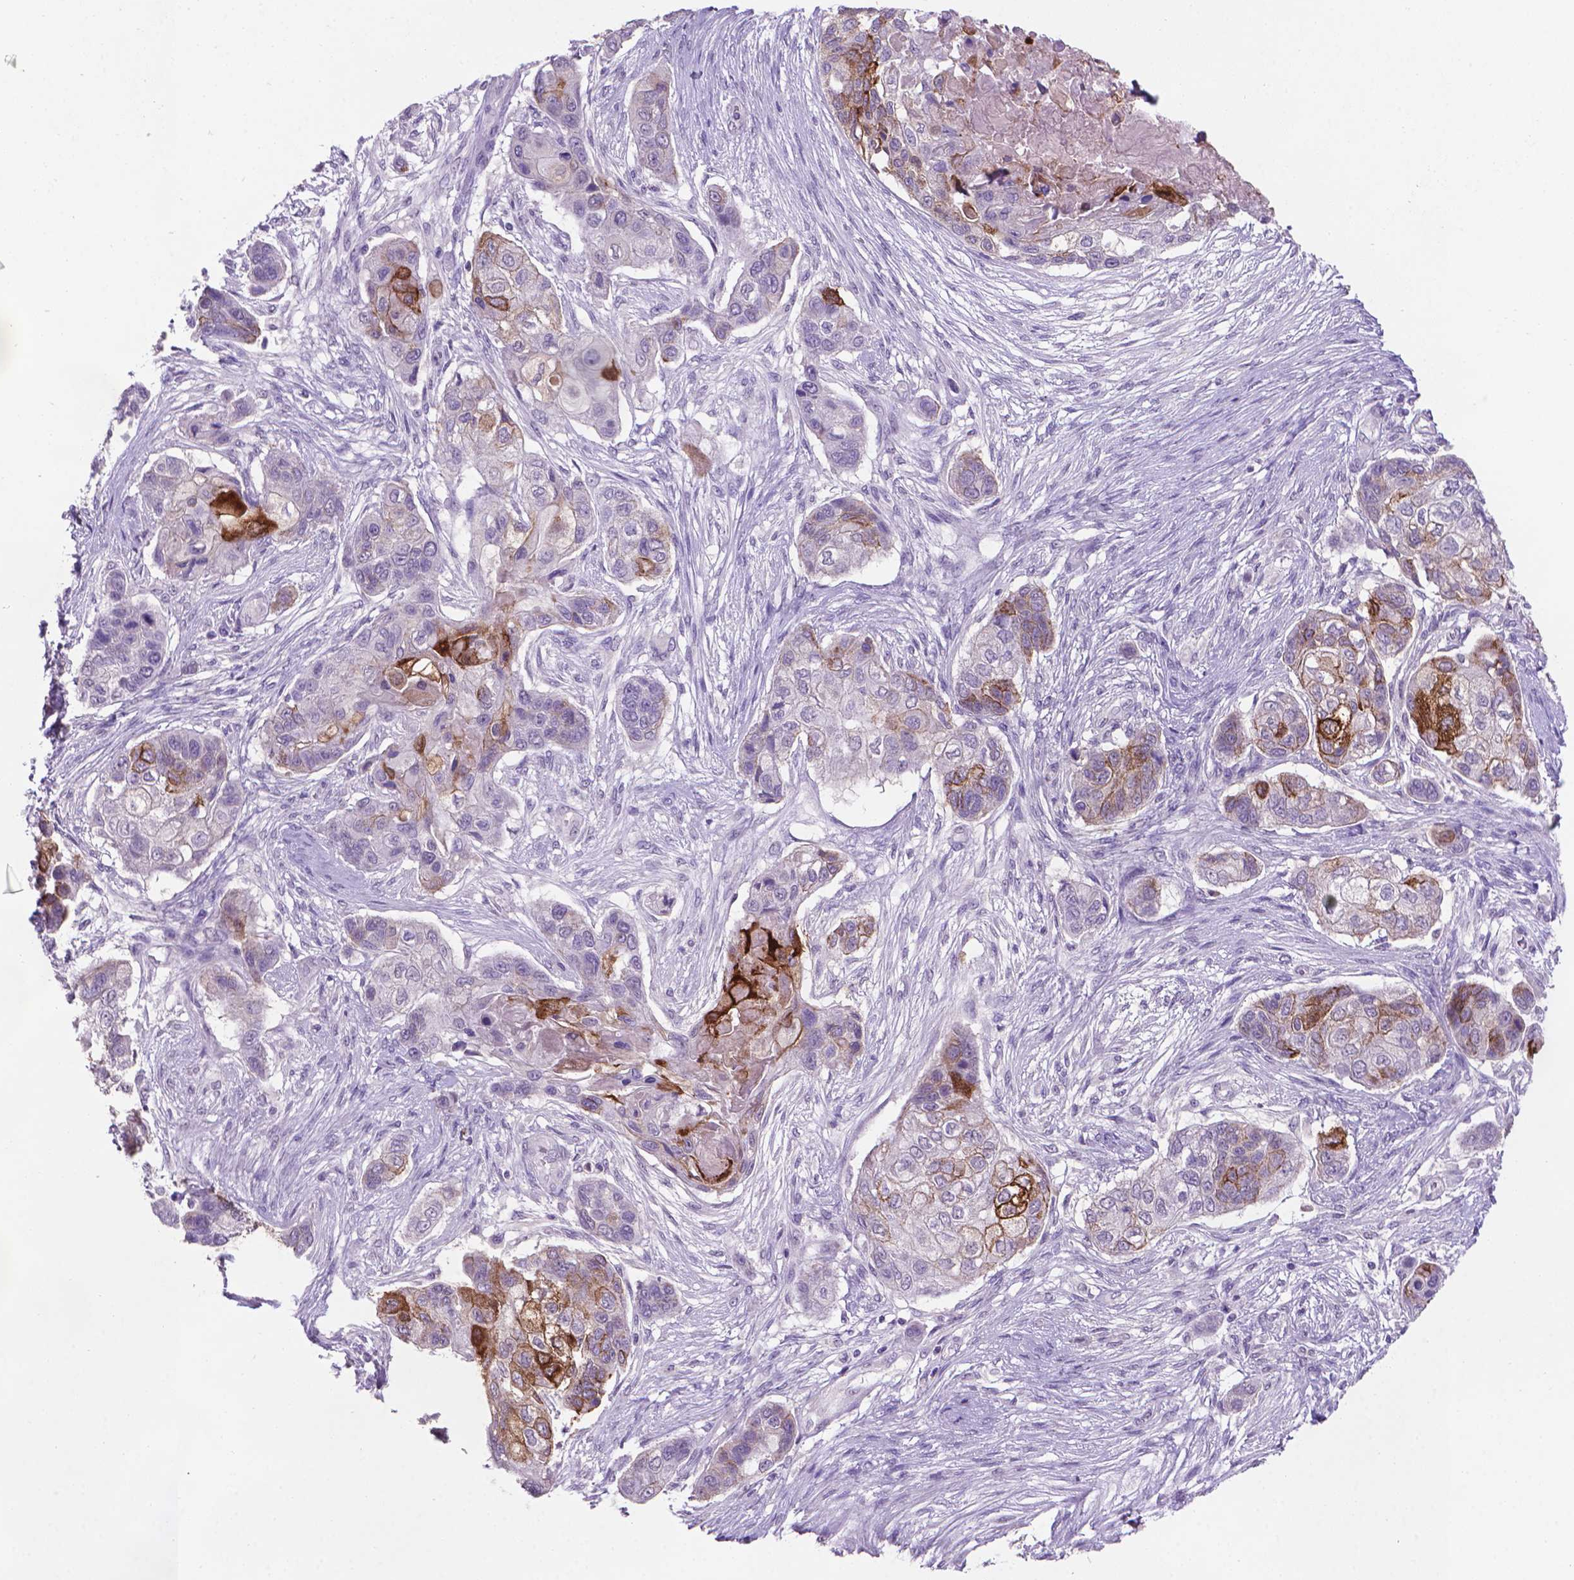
{"staining": {"intensity": "strong", "quantity": "<25%", "location": "cytoplasmic/membranous"}, "tissue": "lung cancer", "cell_type": "Tumor cells", "image_type": "cancer", "snomed": [{"axis": "morphology", "description": "Squamous cell carcinoma, NOS"}, {"axis": "topography", "description": "Lung"}], "caption": "A histopathology image of human lung squamous cell carcinoma stained for a protein reveals strong cytoplasmic/membranous brown staining in tumor cells. (brown staining indicates protein expression, while blue staining denotes nuclei).", "gene": "MUC1", "patient": {"sex": "male", "age": 69}}